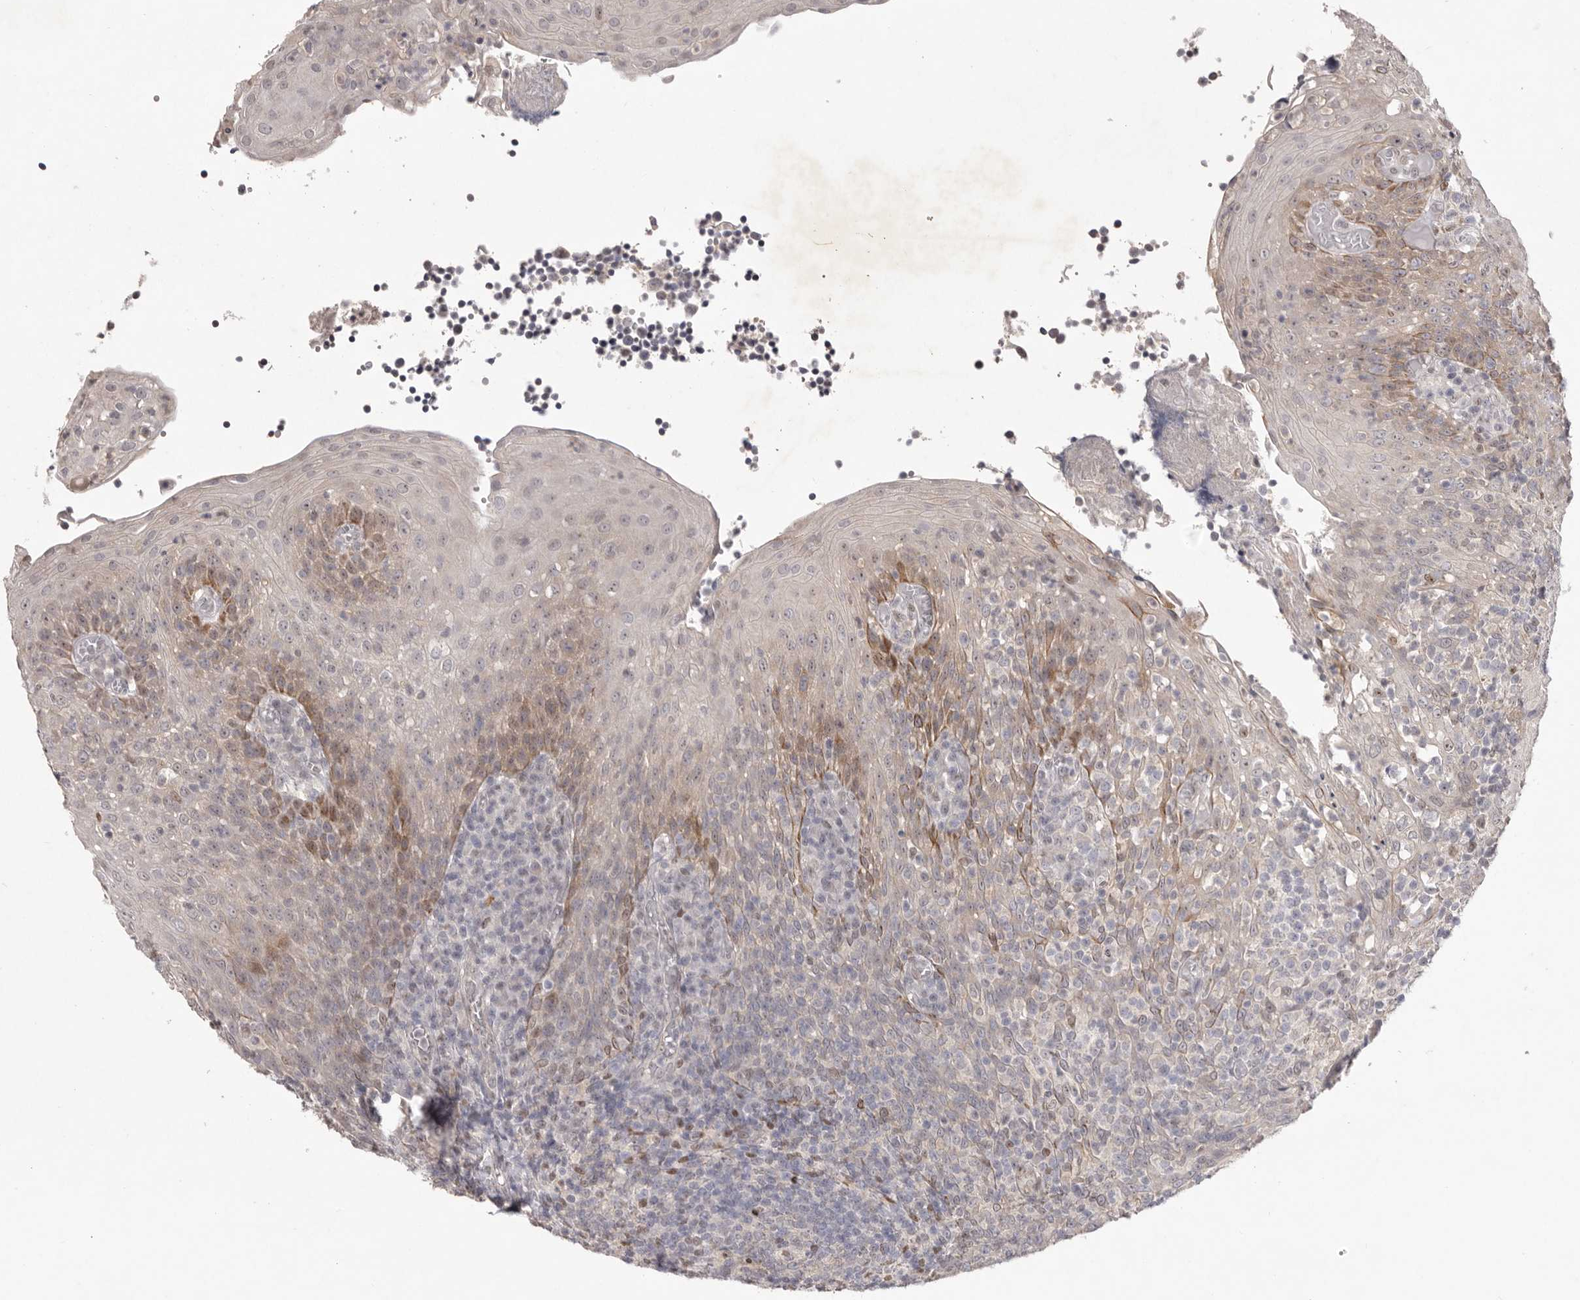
{"staining": {"intensity": "weak", "quantity": "<25%", "location": "cytoplasmic/membranous,nuclear"}, "tissue": "tonsil", "cell_type": "Non-germinal center cells", "image_type": "normal", "snomed": [{"axis": "morphology", "description": "Normal tissue, NOS"}, {"axis": "topography", "description": "Tonsil"}], "caption": "A photomicrograph of human tonsil is negative for staining in non-germinal center cells. Brightfield microscopy of IHC stained with DAB (3,3'-diaminobenzidine) (brown) and hematoxylin (blue), captured at high magnification.", "gene": "TADA1", "patient": {"sex": "female", "age": 19}}